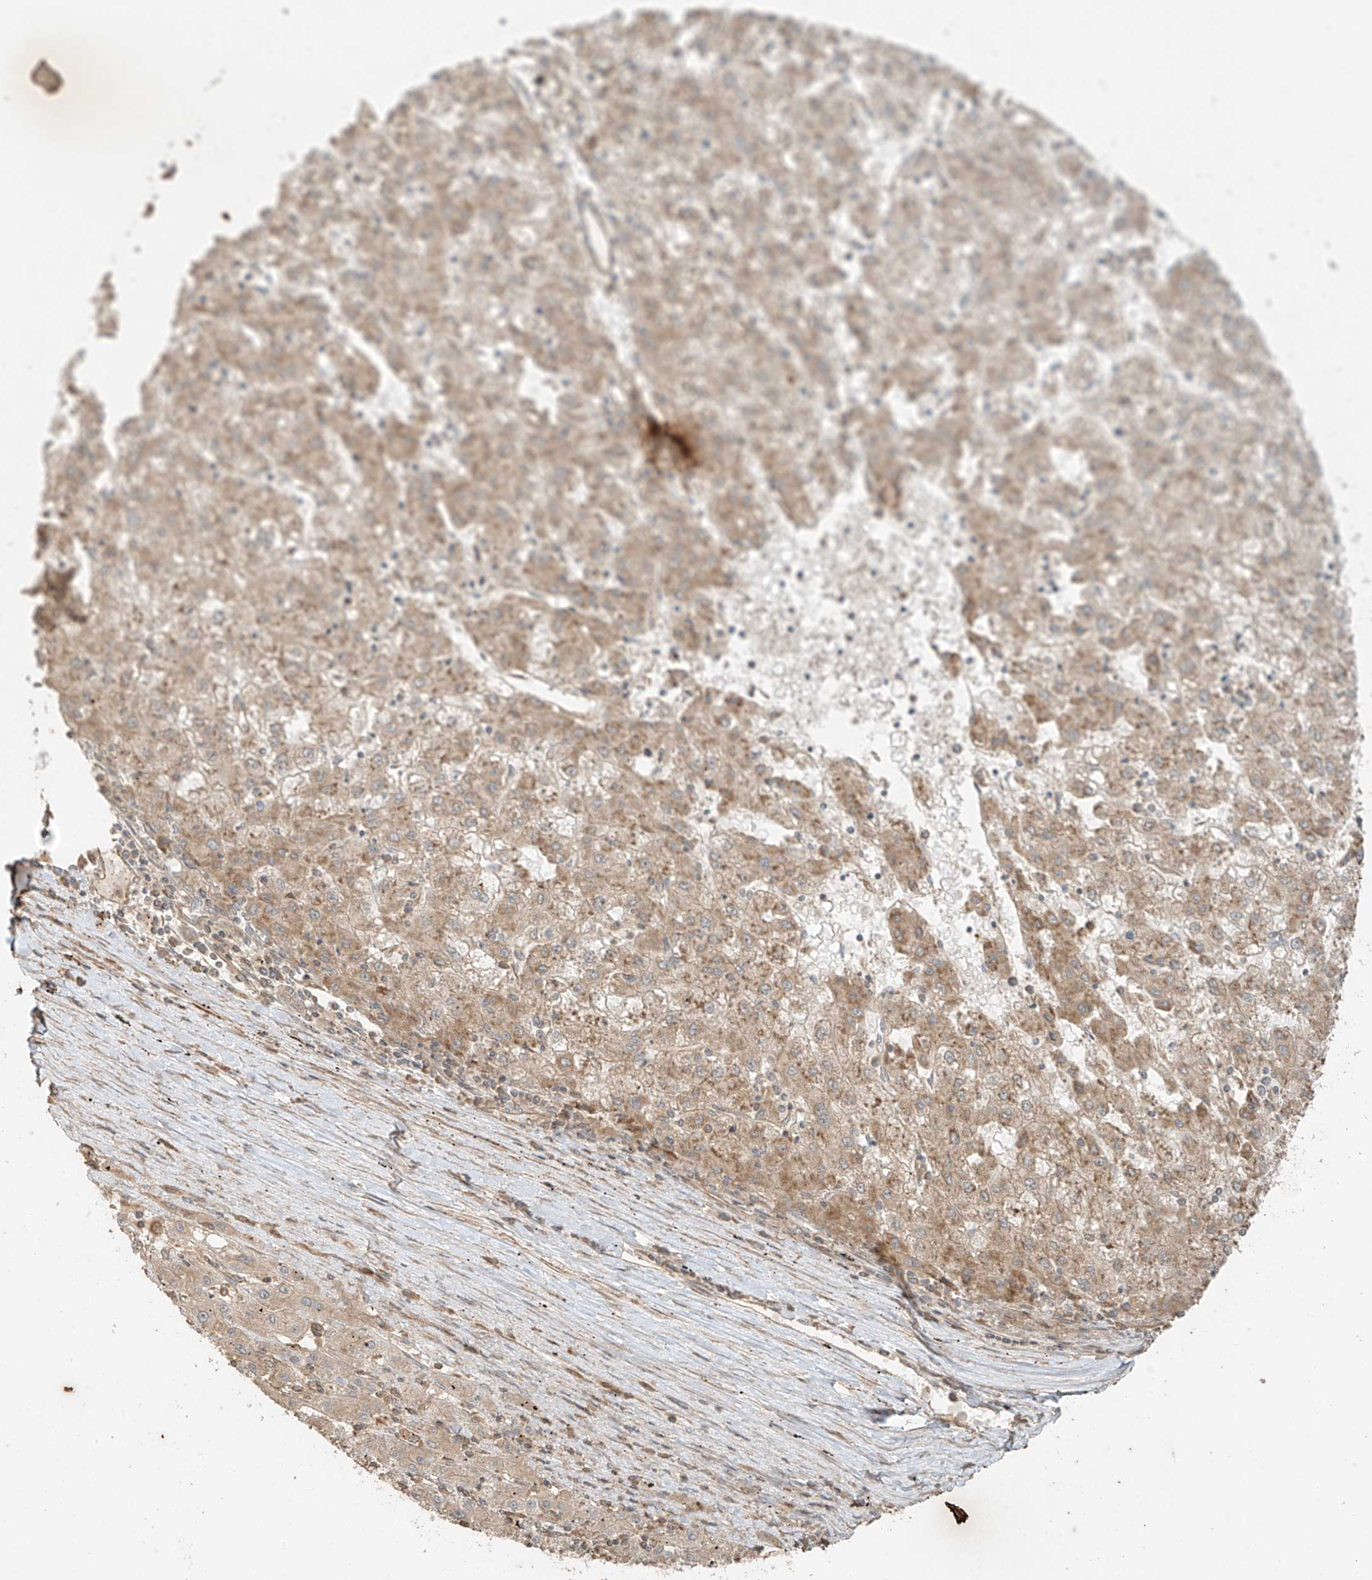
{"staining": {"intensity": "moderate", "quantity": ">75%", "location": "cytoplasmic/membranous"}, "tissue": "liver cancer", "cell_type": "Tumor cells", "image_type": "cancer", "snomed": [{"axis": "morphology", "description": "Carcinoma, Hepatocellular, NOS"}, {"axis": "topography", "description": "Liver"}], "caption": "Human liver cancer stained with a brown dye demonstrates moderate cytoplasmic/membranous positive positivity in approximately >75% of tumor cells.", "gene": "ANKZF1", "patient": {"sex": "male", "age": 72}}